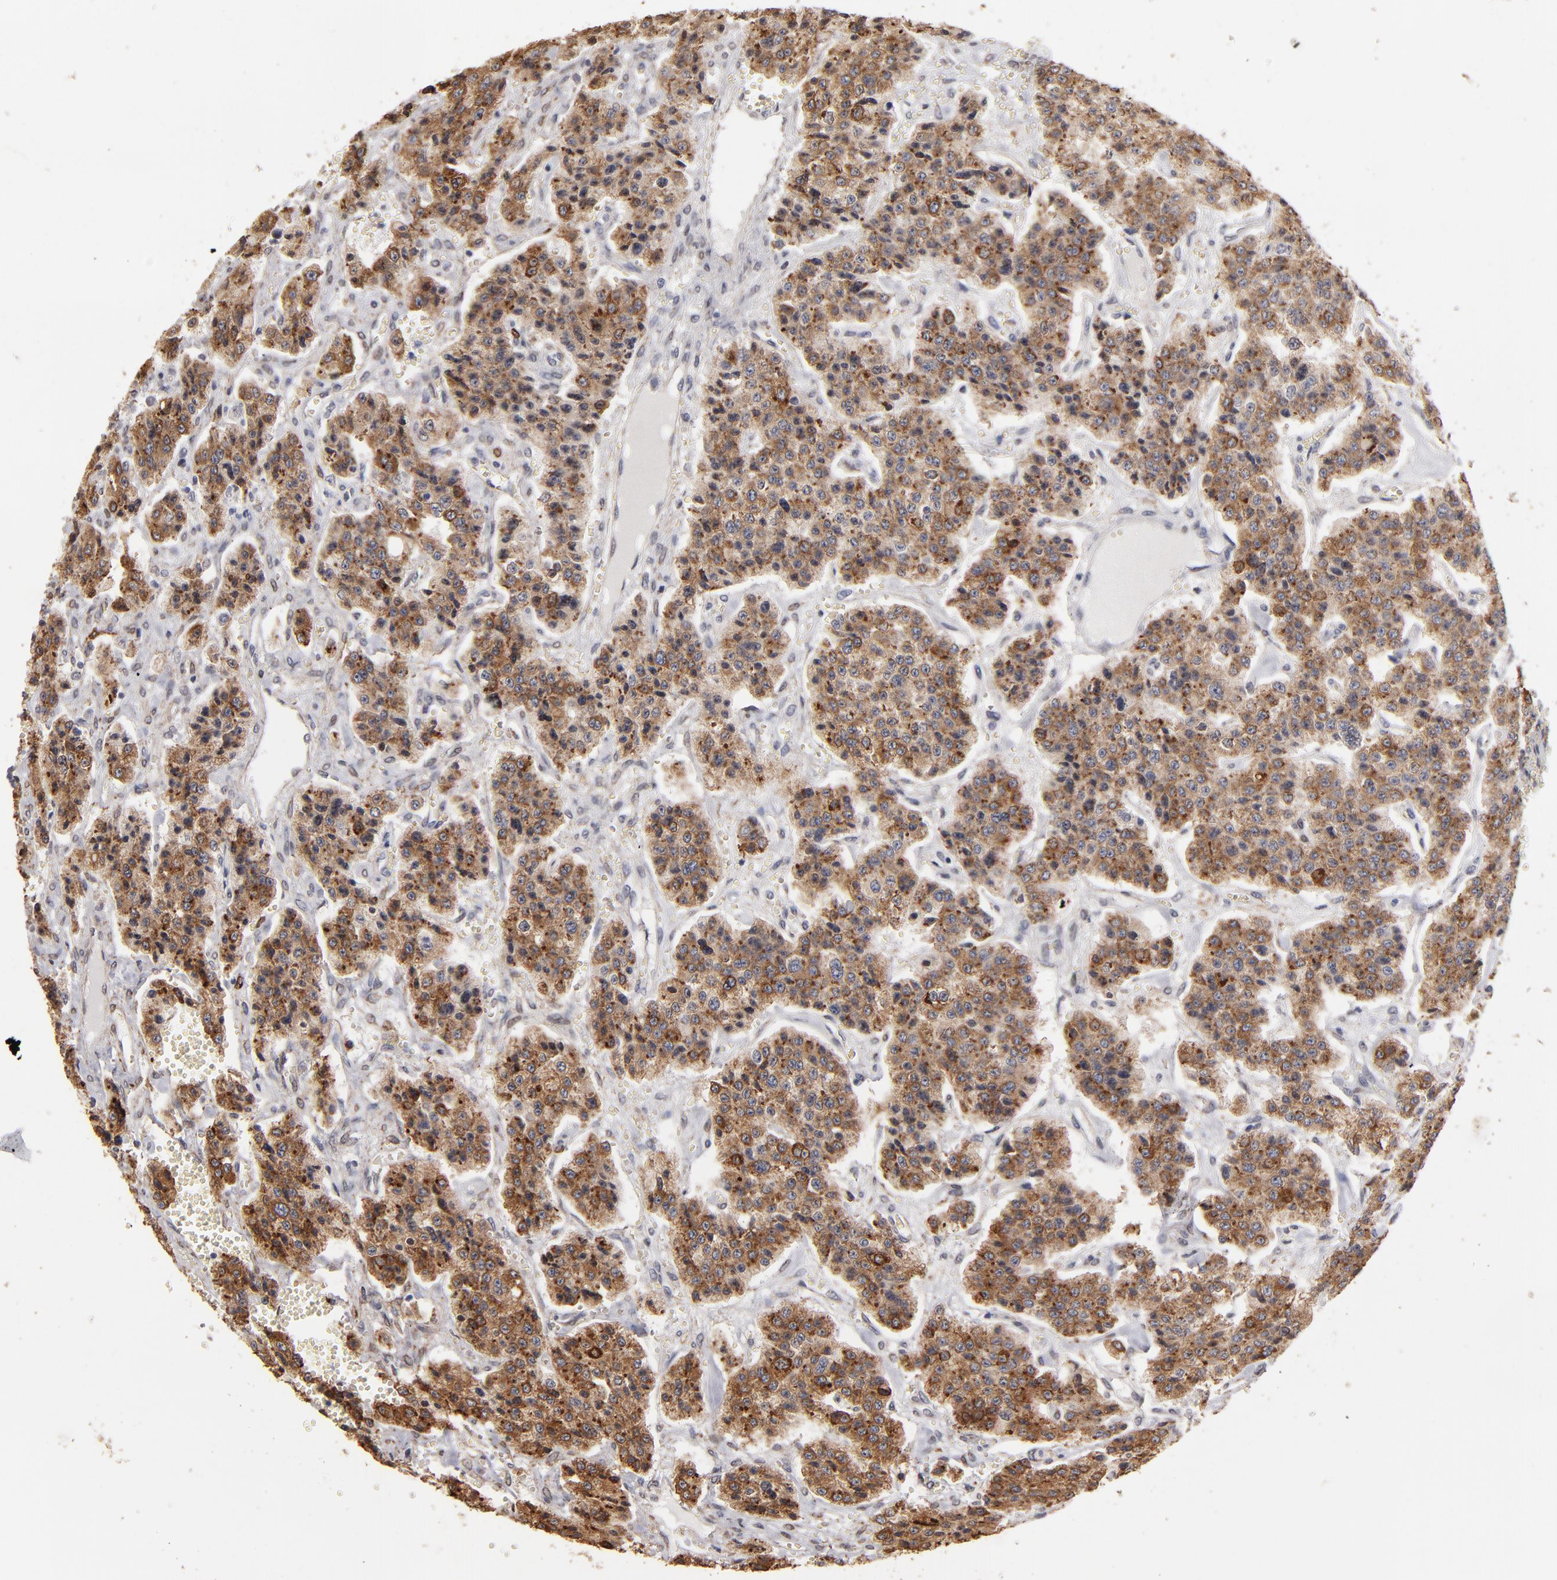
{"staining": {"intensity": "moderate", "quantity": ">75%", "location": "cytoplasmic/membranous"}, "tissue": "carcinoid", "cell_type": "Tumor cells", "image_type": "cancer", "snomed": [{"axis": "morphology", "description": "Carcinoid, malignant, NOS"}, {"axis": "topography", "description": "Small intestine"}], "caption": "Carcinoid stained with a protein marker exhibits moderate staining in tumor cells.", "gene": "PGRMC1", "patient": {"sex": "male", "age": 52}}